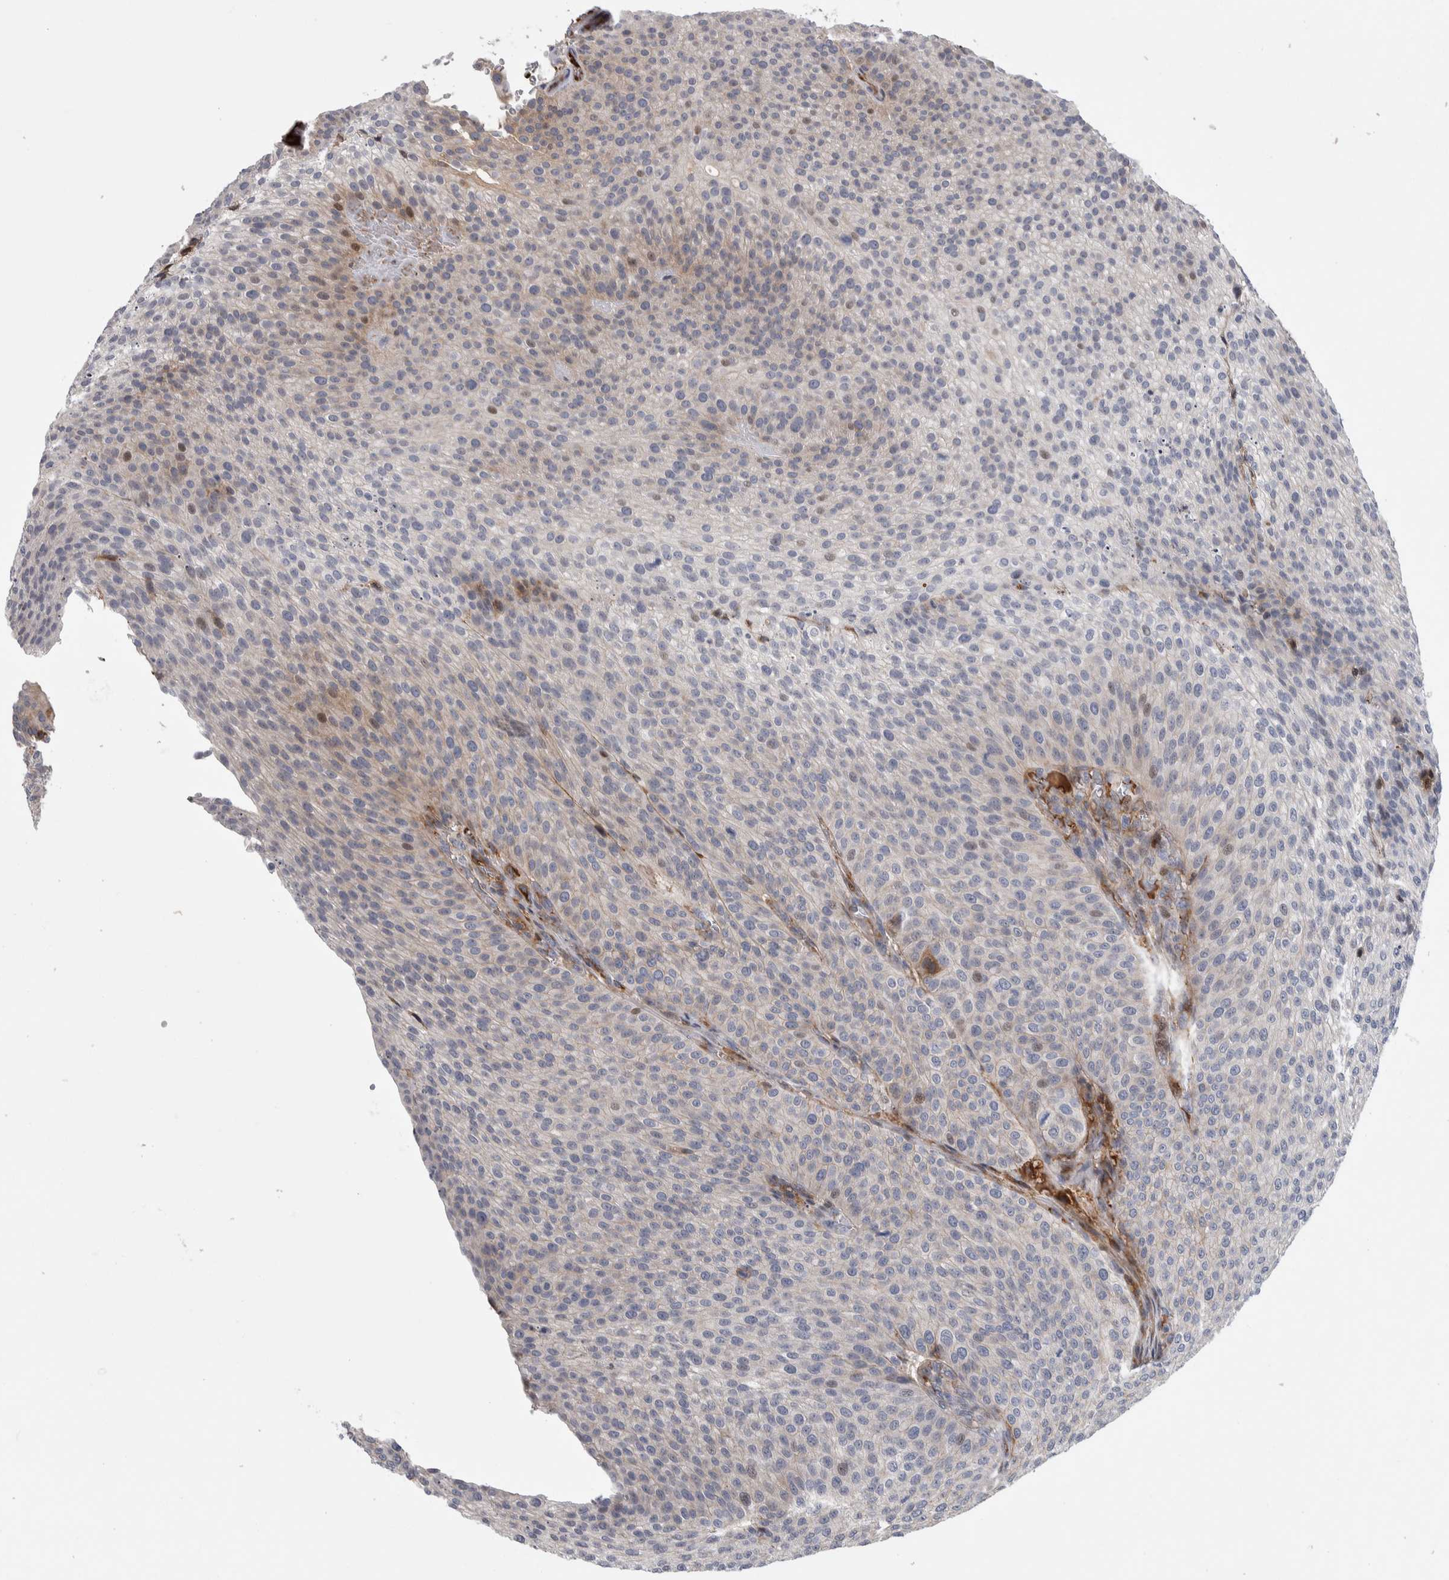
{"staining": {"intensity": "moderate", "quantity": "<25%", "location": "cytoplasmic/membranous,nuclear"}, "tissue": "urothelial cancer", "cell_type": "Tumor cells", "image_type": "cancer", "snomed": [{"axis": "morphology", "description": "Urothelial carcinoma, Low grade"}, {"axis": "topography", "description": "Smooth muscle"}, {"axis": "topography", "description": "Urinary bladder"}], "caption": "Approximately <25% of tumor cells in human urothelial cancer show moderate cytoplasmic/membranous and nuclear protein expression as visualized by brown immunohistochemical staining.", "gene": "PSMG3", "patient": {"sex": "male", "age": 60}}